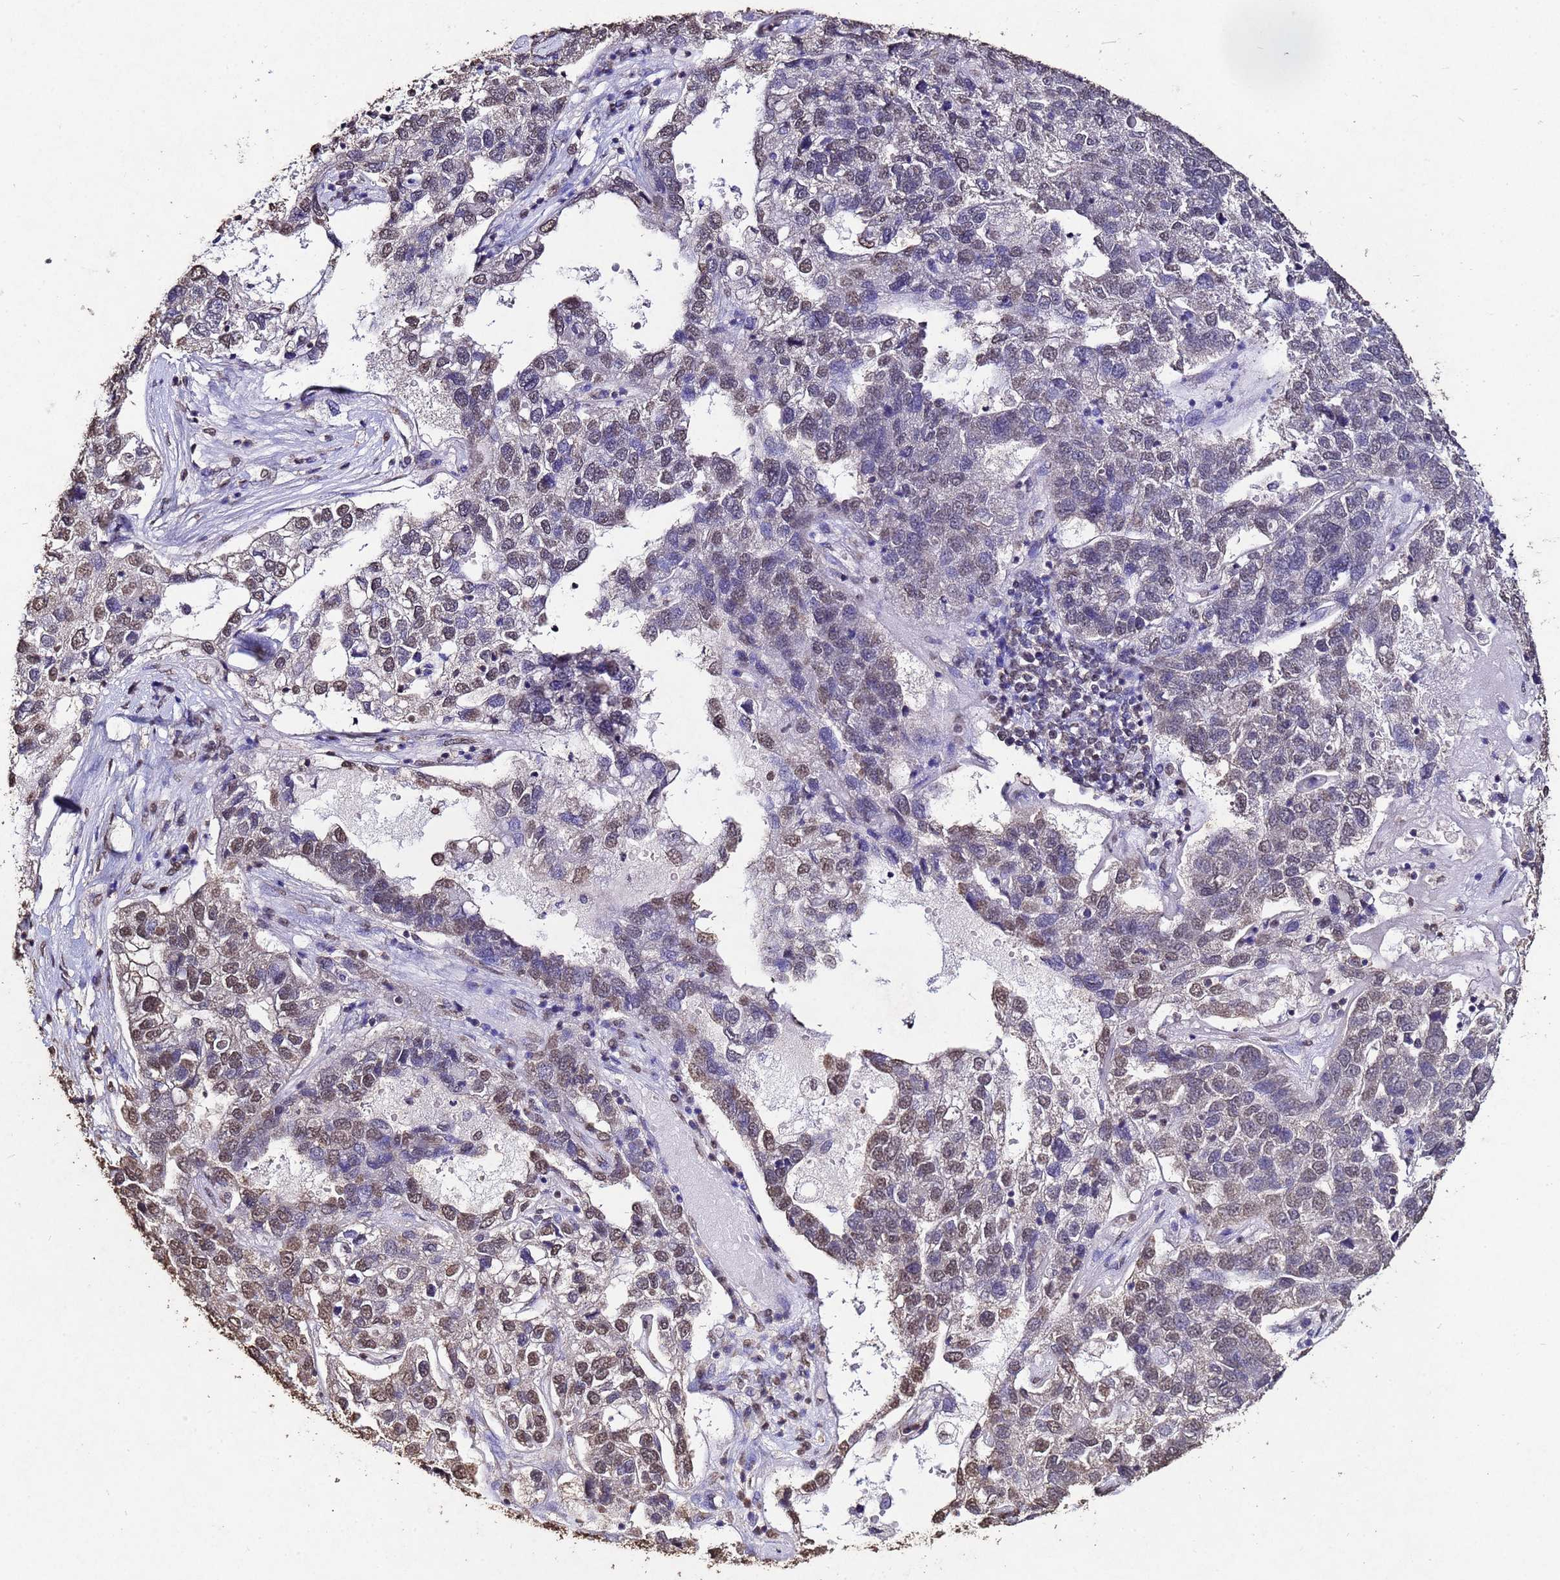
{"staining": {"intensity": "moderate", "quantity": "25%-75%", "location": "nuclear"}, "tissue": "pancreatic cancer", "cell_type": "Tumor cells", "image_type": "cancer", "snomed": [{"axis": "morphology", "description": "Adenocarcinoma, NOS"}, {"axis": "topography", "description": "Pancreas"}], "caption": "A high-resolution image shows immunohistochemistry staining of pancreatic adenocarcinoma, which reveals moderate nuclear positivity in about 25%-75% of tumor cells.", "gene": "MYOCD", "patient": {"sex": "female", "age": 61}}